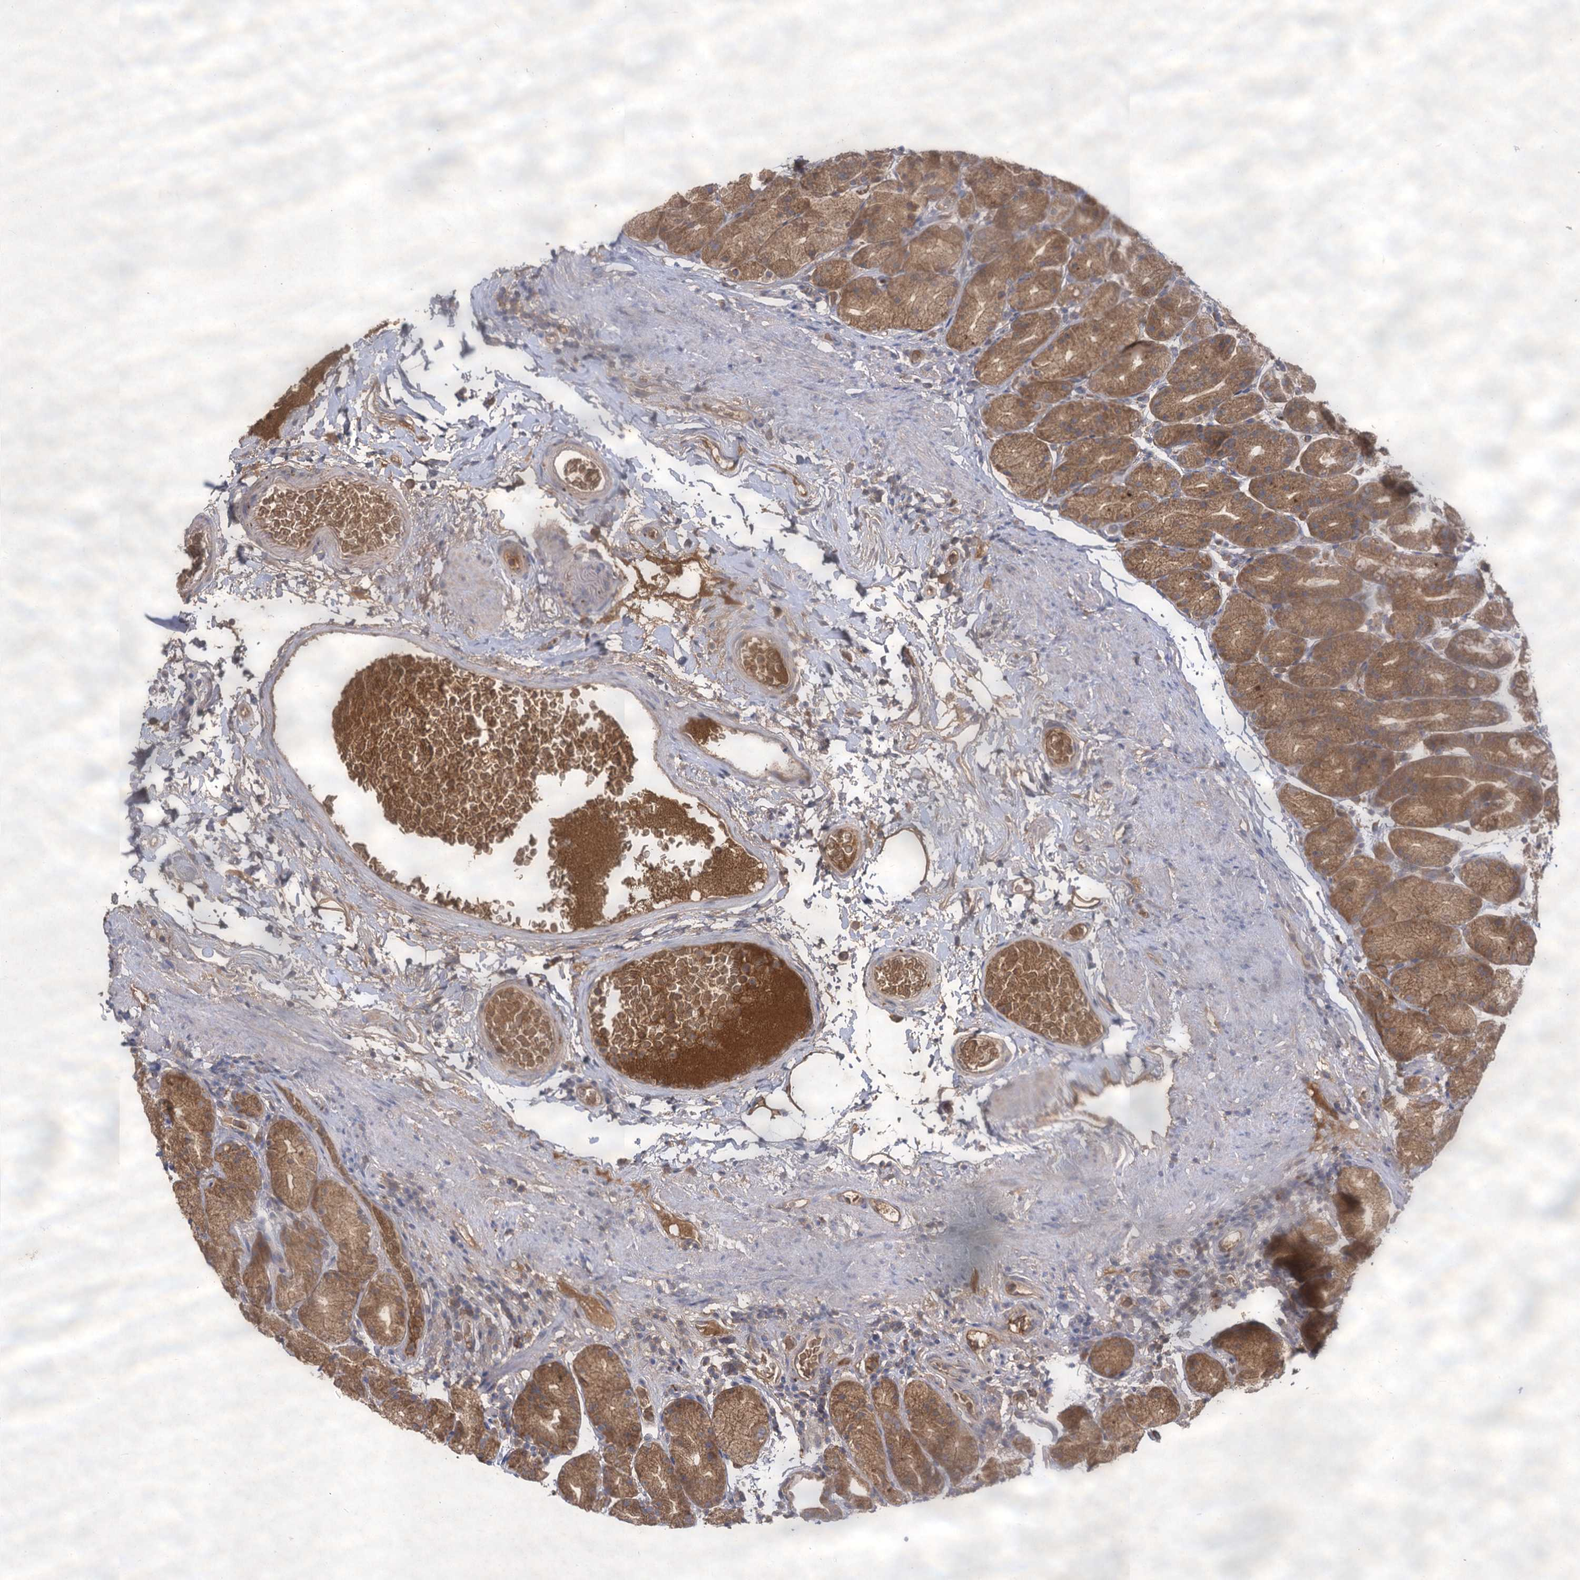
{"staining": {"intensity": "moderate", "quantity": ">75%", "location": "cytoplasmic/membranous"}, "tissue": "stomach", "cell_type": "Glandular cells", "image_type": "normal", "snomed": [{"axis": "morphology", "description": "Normal tissue, NOS"}, {"axis": "topography", "description": "Stomach, upper"}], "caption": "IHC of normal human stomach displays medium levels of moderate cytoplasmic/membranous positivity in about >75% of glandular cells.", "gene": "USP50", "patient": {"sex": "male", "age": 68}}